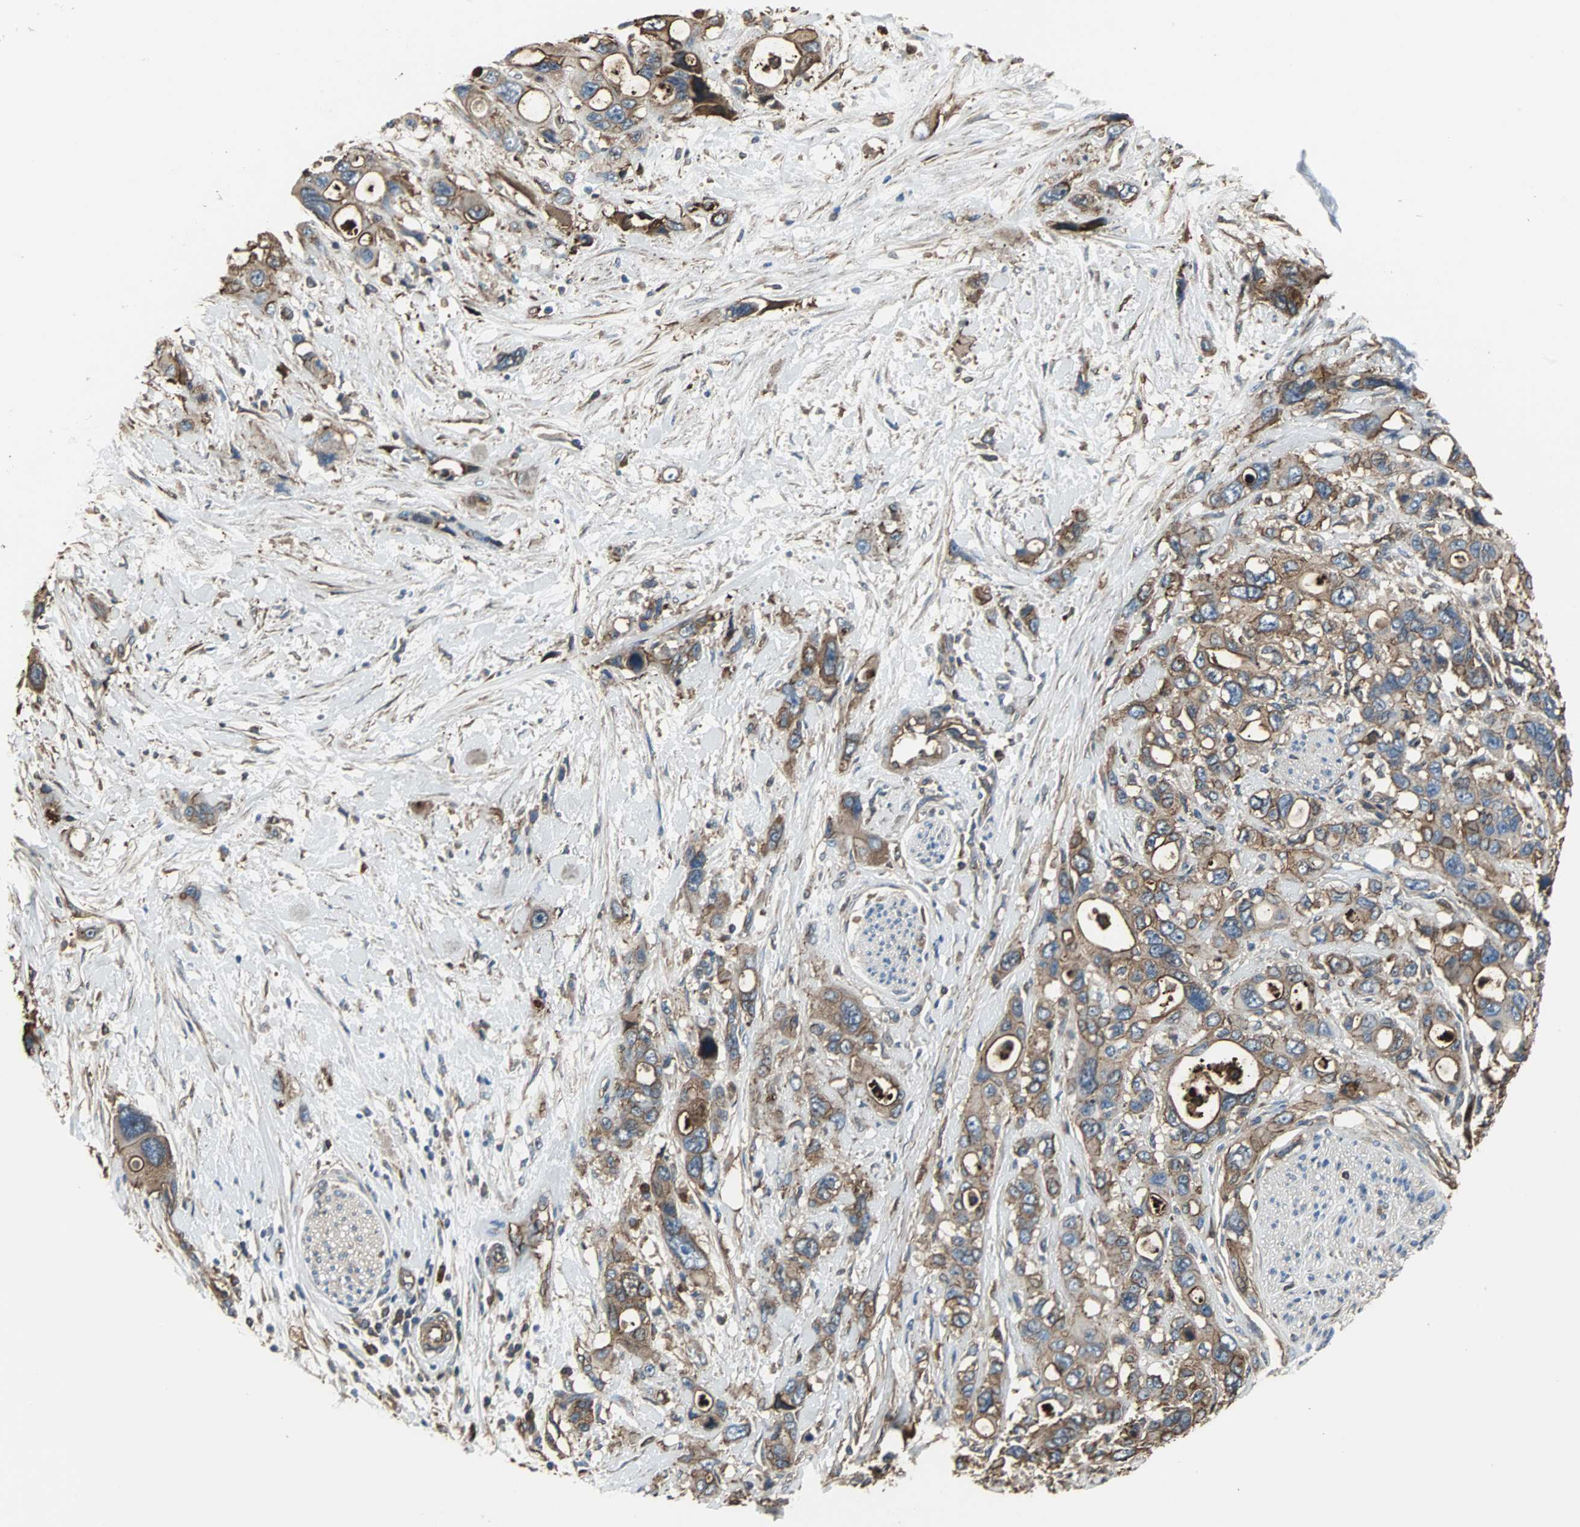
{"staining": {"intensity": "moderate", "quantity": ">75%", "location": "cytoplasmic/membranous"}, "tissue": "pancreatic cancer", "cell_type": "Tumor cells", "image_type": "cancer", "snomed": [{"axis": "morphology", "description": "Adenocarcinoma, NOS"}, {"axis": "topography", "description": "Pancreas"}], "caption": "Protein expression analysis of human pancreatic cancer reveals moderate cytoplasmic/membranous positivity in approximately >75% of tumor cells.", "gene": "ACTN1", "patient": {"sex": "male", "age": 46}}